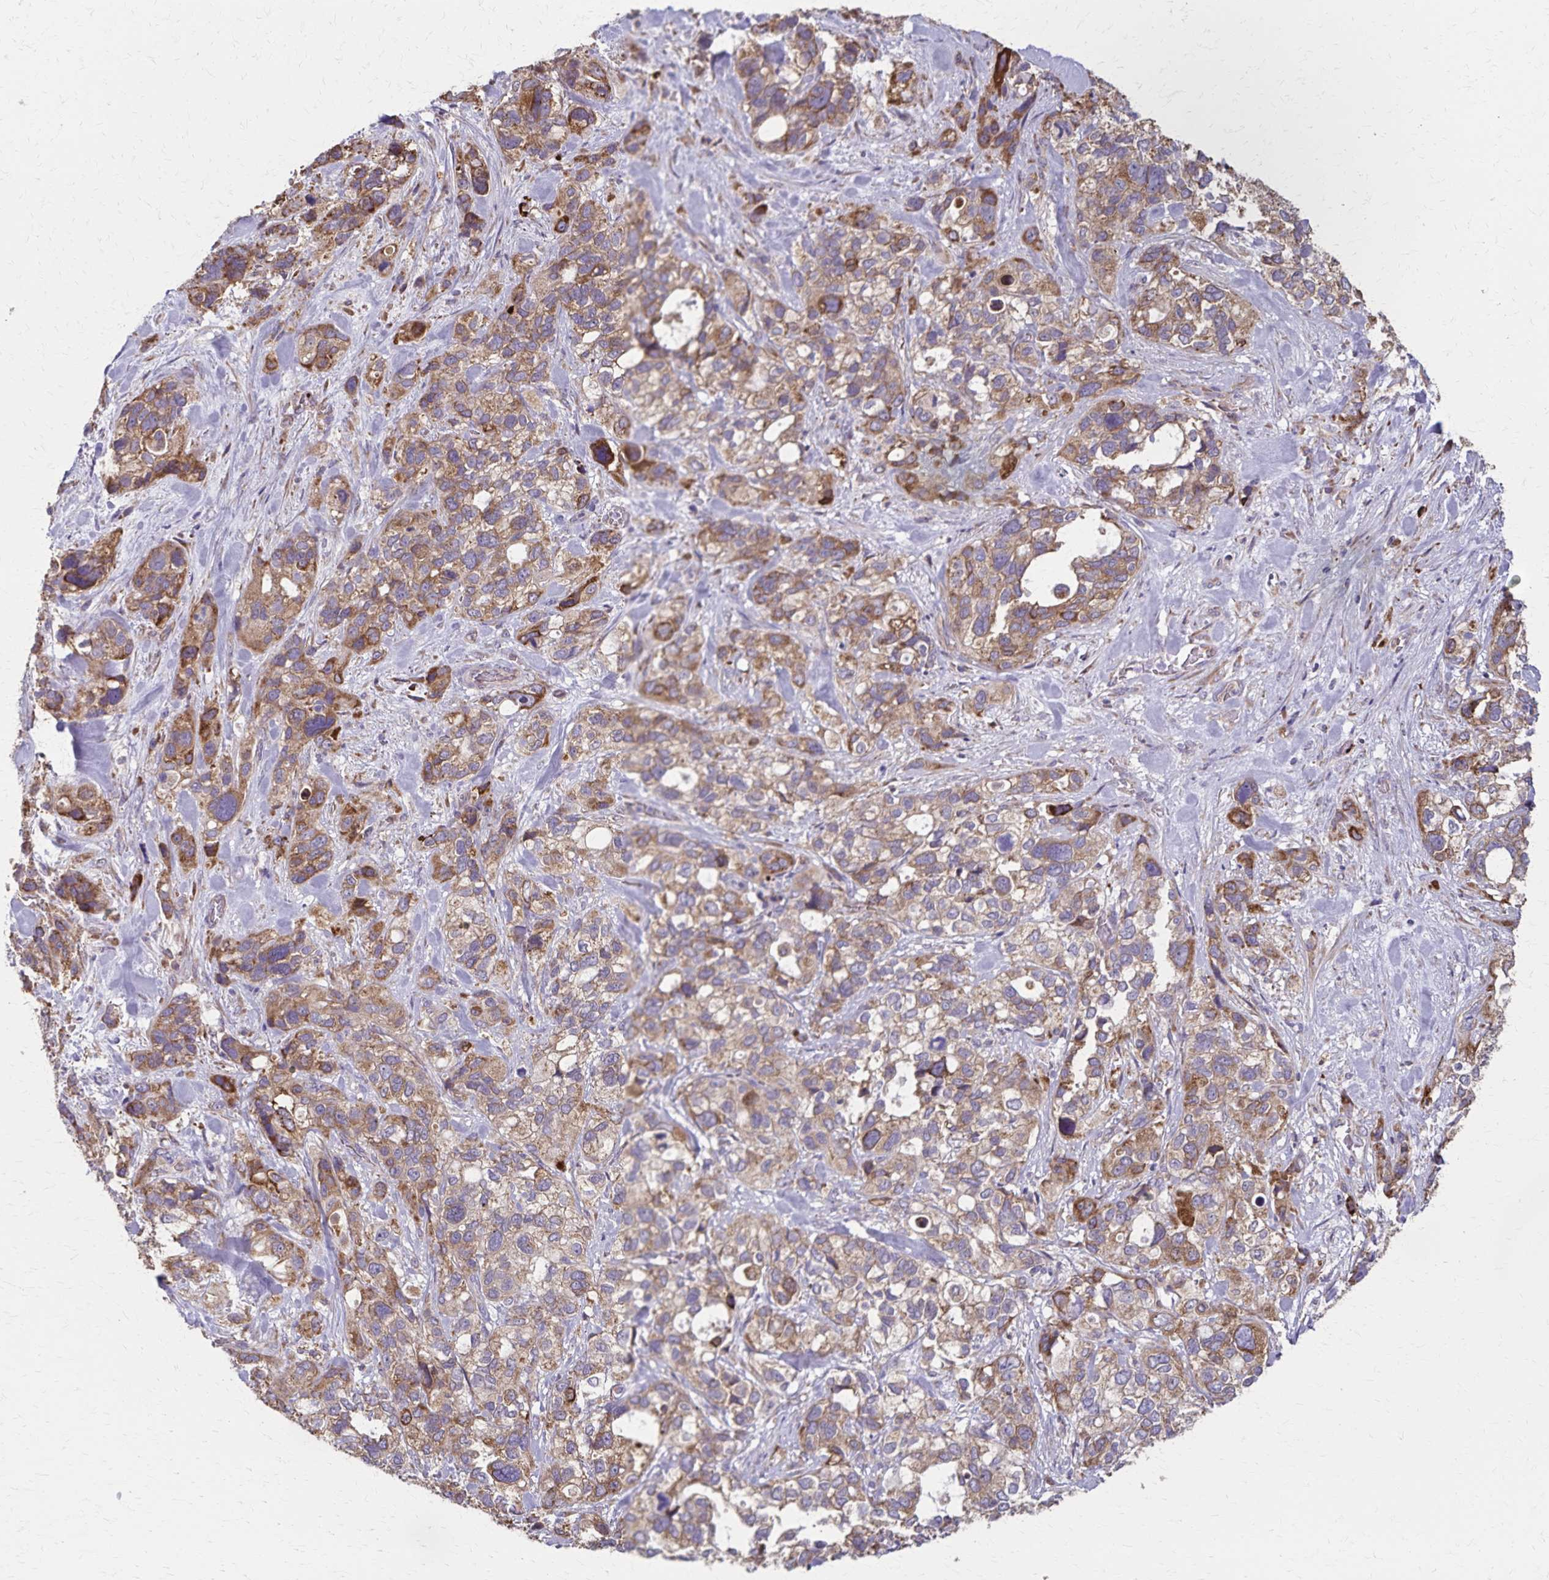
{"staining": {"intensity": "moderate", "quantity": ">75%", "location": "cytoplasmic/membranous"}, "tissue": "stomach cancer", "cell_type": "Tumor cells", "image_type": "cancer", "snomed": [{"axis": "morphology", "description": "Adenocarcinoma, NOS"}, {"axis": "topography", "description": "Stomach, upper"}], "caption": "This micrograph demonstrates stomach cancer stained with immunohistochemistry (IHC) to label a protein in brown. The cytoplasmic/membranous of tumor cells show moderate positivity for the protein. Nuclei are counter-stained blue.", "gene": "RNF10", "patient": {"sex": "female", "age": 81}}